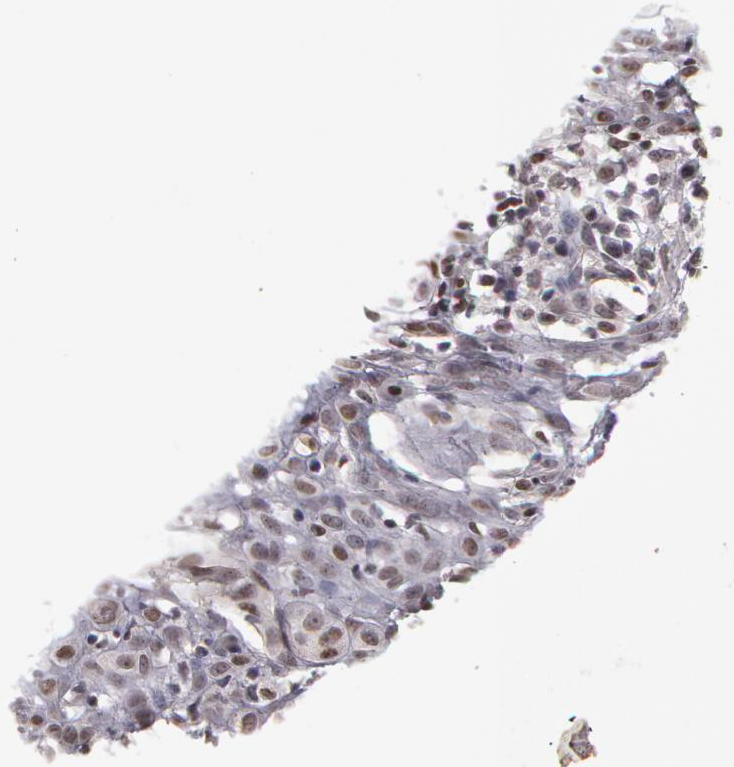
{"staining": {"intensity": "weak", "quantity": "<25%", "location": "nuclear"}, "tissue": "melanoma", "cell_type": "Tumor cells", "image_type": "cancer", "snomed": [{"axis": "morphology", "description": "Malignant melanoma, NOS"}, {"axis": "topography", "description": "Skin"}], "caption": "Immunohistochemical staining of human malignant melanoma exhibits no significant staining in tumor cells.", "gene": "PRICKLE1", "patient": {"sex": "female", "age": 52}}